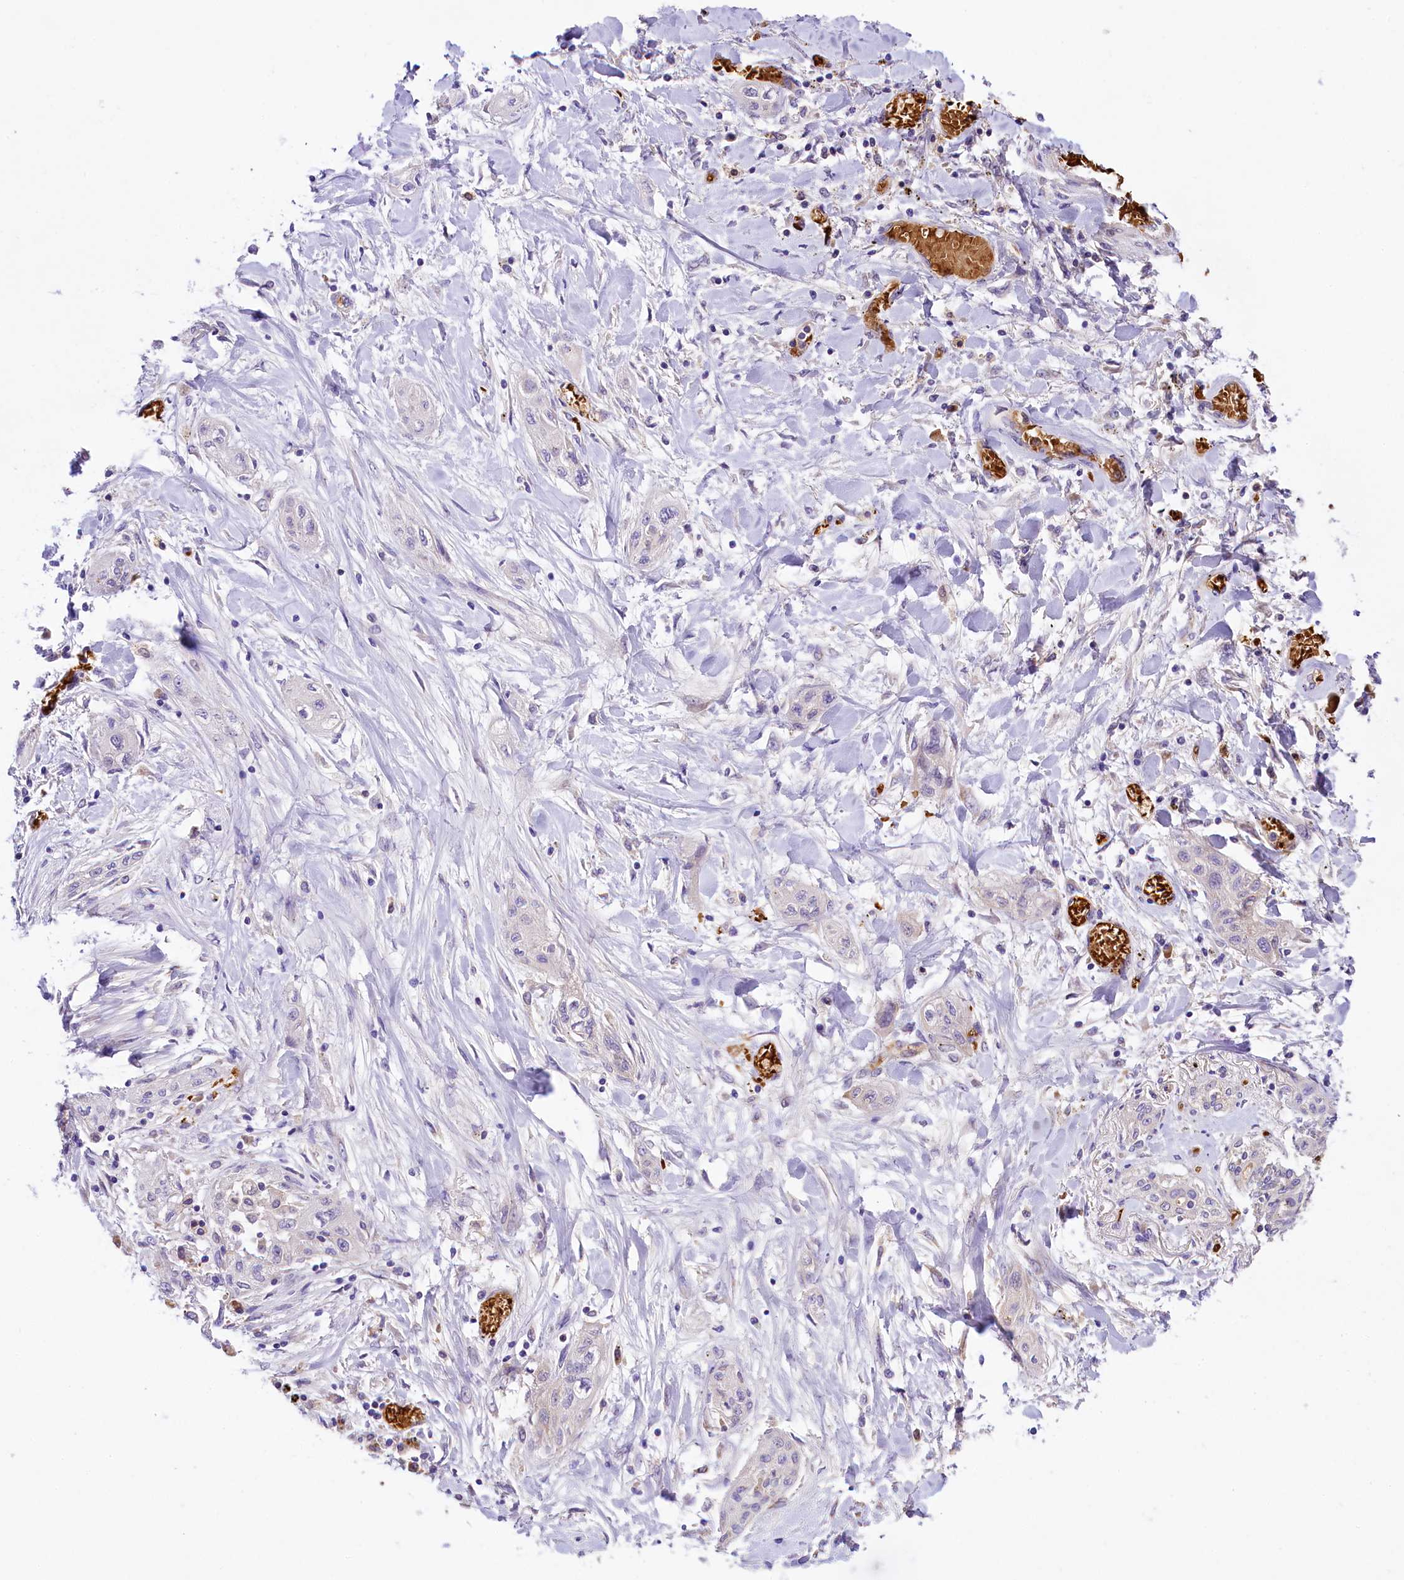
{"staining": {"intensity": "negative", "quantity": "none", "location": "none"}, "tissue": "lung cancer", "cell_type": "Tumor cells", "image_type": "cancer", "snomed": [{"axis": "morphology", "description": "Squamous cell carcinoma, NOS"}, {"axis": "topography", "description": "Lung"}], "caption": "Immunohistochemistry histopathology image of human lung cancer stained for a protein (brown), which reveals no positivity in tumor cells.", "gene": "LARP4", "patient": {"sex": "female", "age": 47}}